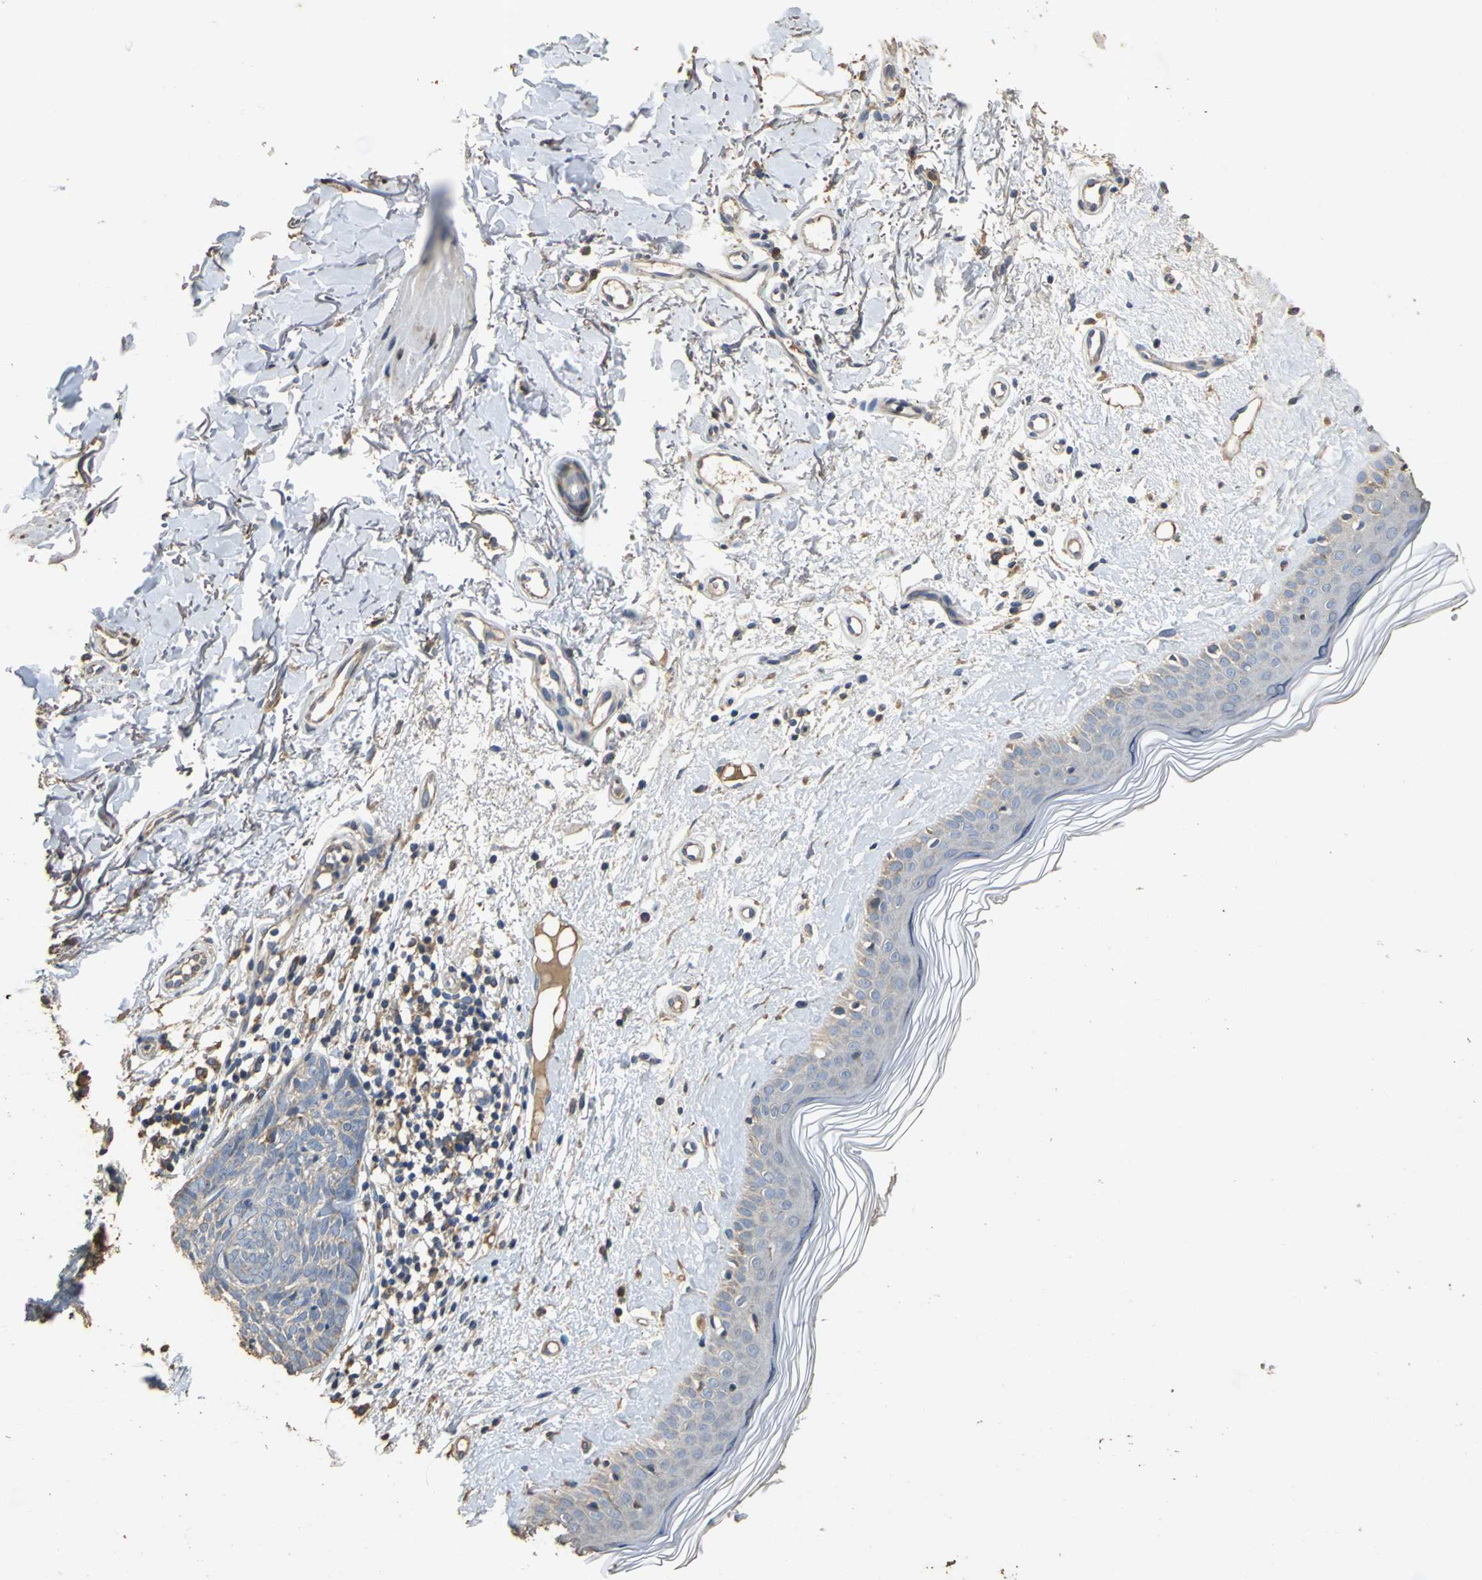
{"staining": {"intensity": "weak", "quantity": "25%-75%", "location": "cytoplasmic/membranous"}, "tissue": "skin cancer", "cell_type": "Tumor cells", "image_type": "cancer", "snomed": [{"axis": "morphology", "description": "Normal tissue, NOS"}, {"axis": "morphology", "description": "Basal cell carcinoma"}, {"axis": "topography", "description": "Skin"}], "caption": "Immunohistochemistry (IHC) of skin cancer demonstrates low levels of weak cytoplasmic/membranous staining in about 25%-75% of tumor cells.", "gene": "ACSL4", "patient": {"sex": "female", "age": 61}}